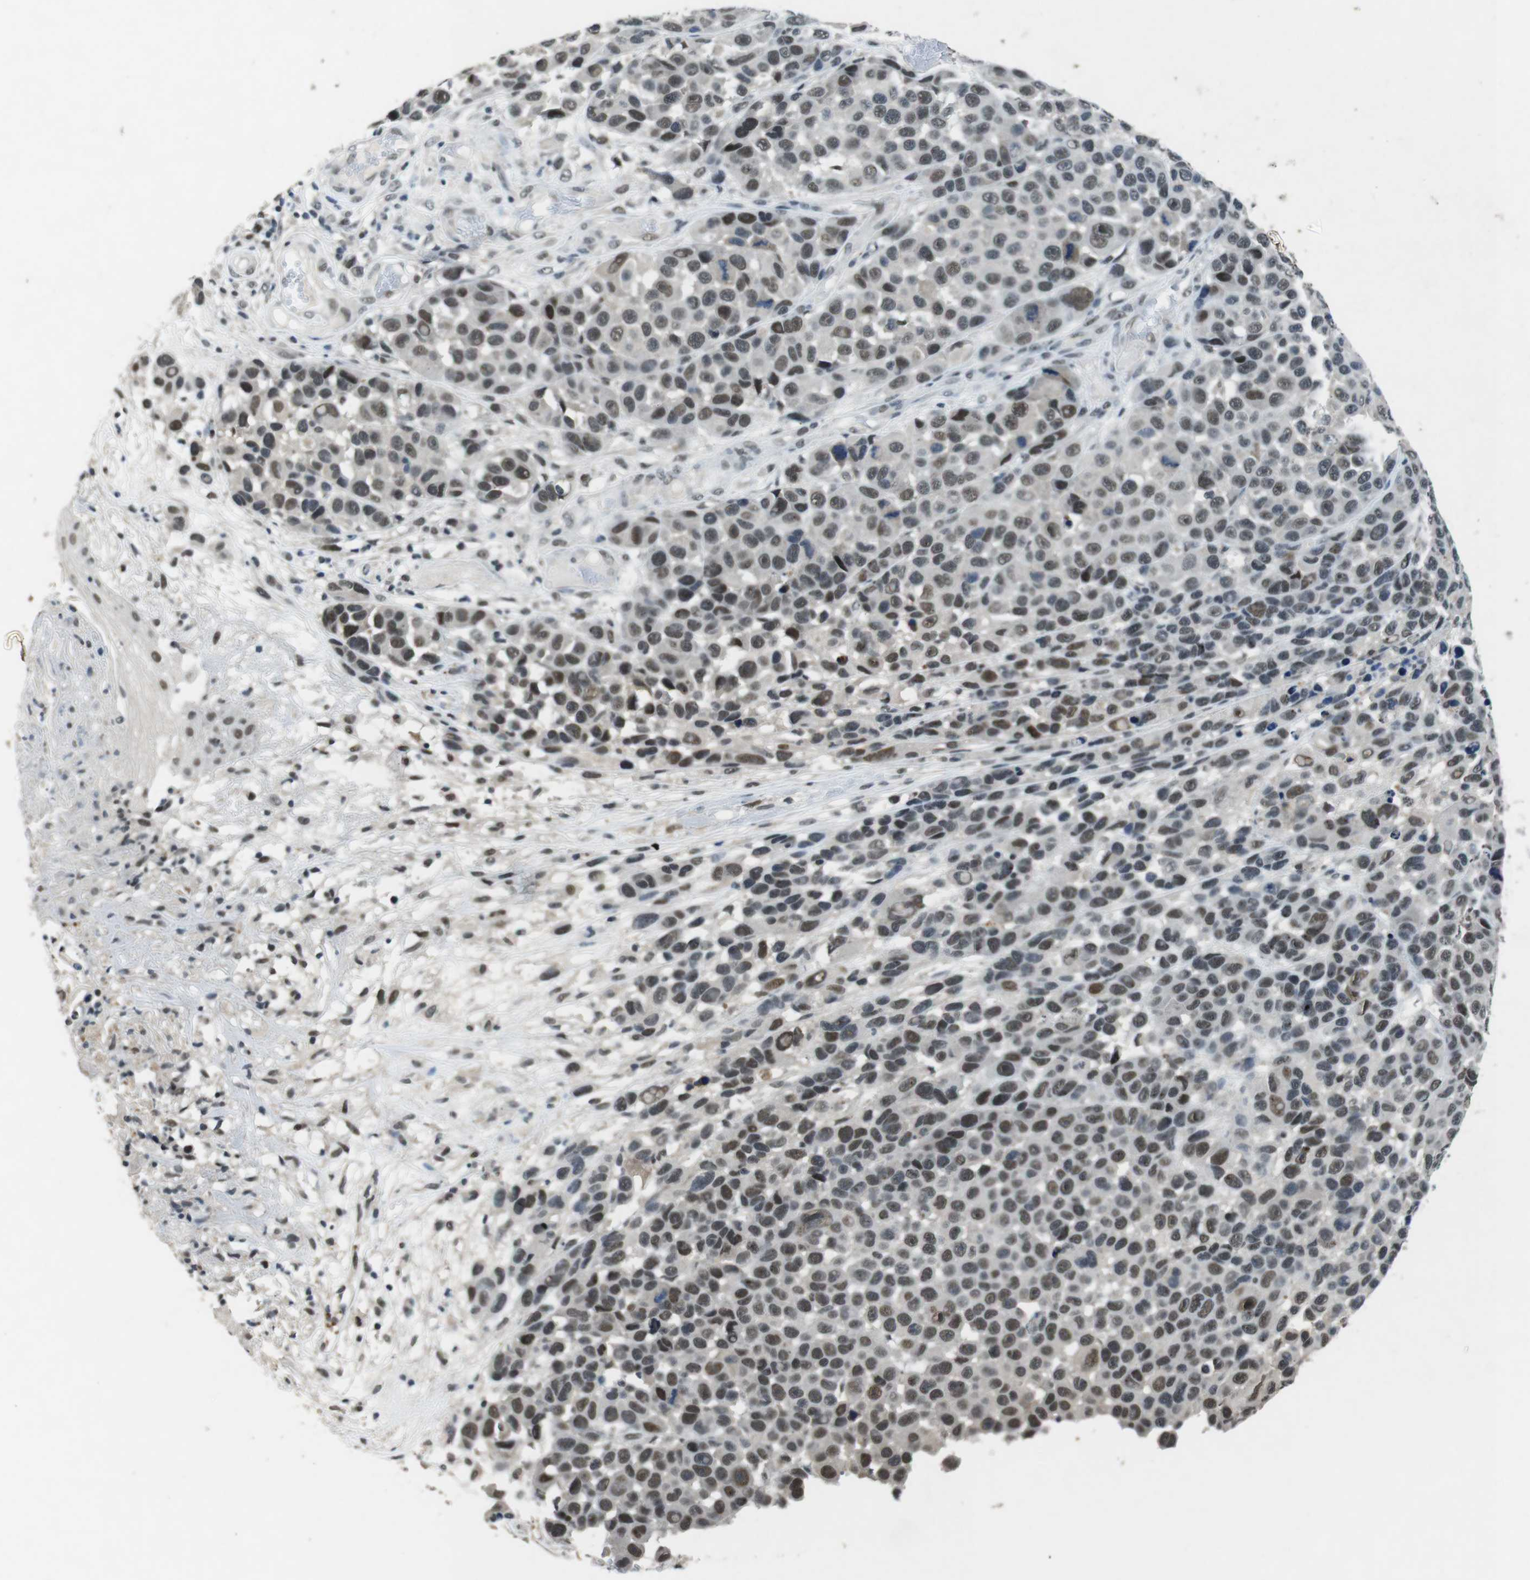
{"staining": {"intensity": "moderate", "quantity": "25%-75%", "location": "nuclear"}, "tissue": "melanoma", "cell_type": "Tumor cells", "image_type": "cancer", "snomed": [{"axis": "morphology", "description": "Malignant melanoma, NOS"}, {"axis": "topography", "description": "Skin"}], "caption": "About 25%-75% of tumor cells in human melanoma exhibit moderate nuclear protein positivity as visualized by brown immunohistochemical staining.", "gene": "USP7", "patient": {"sex": "male", "age": 53}}